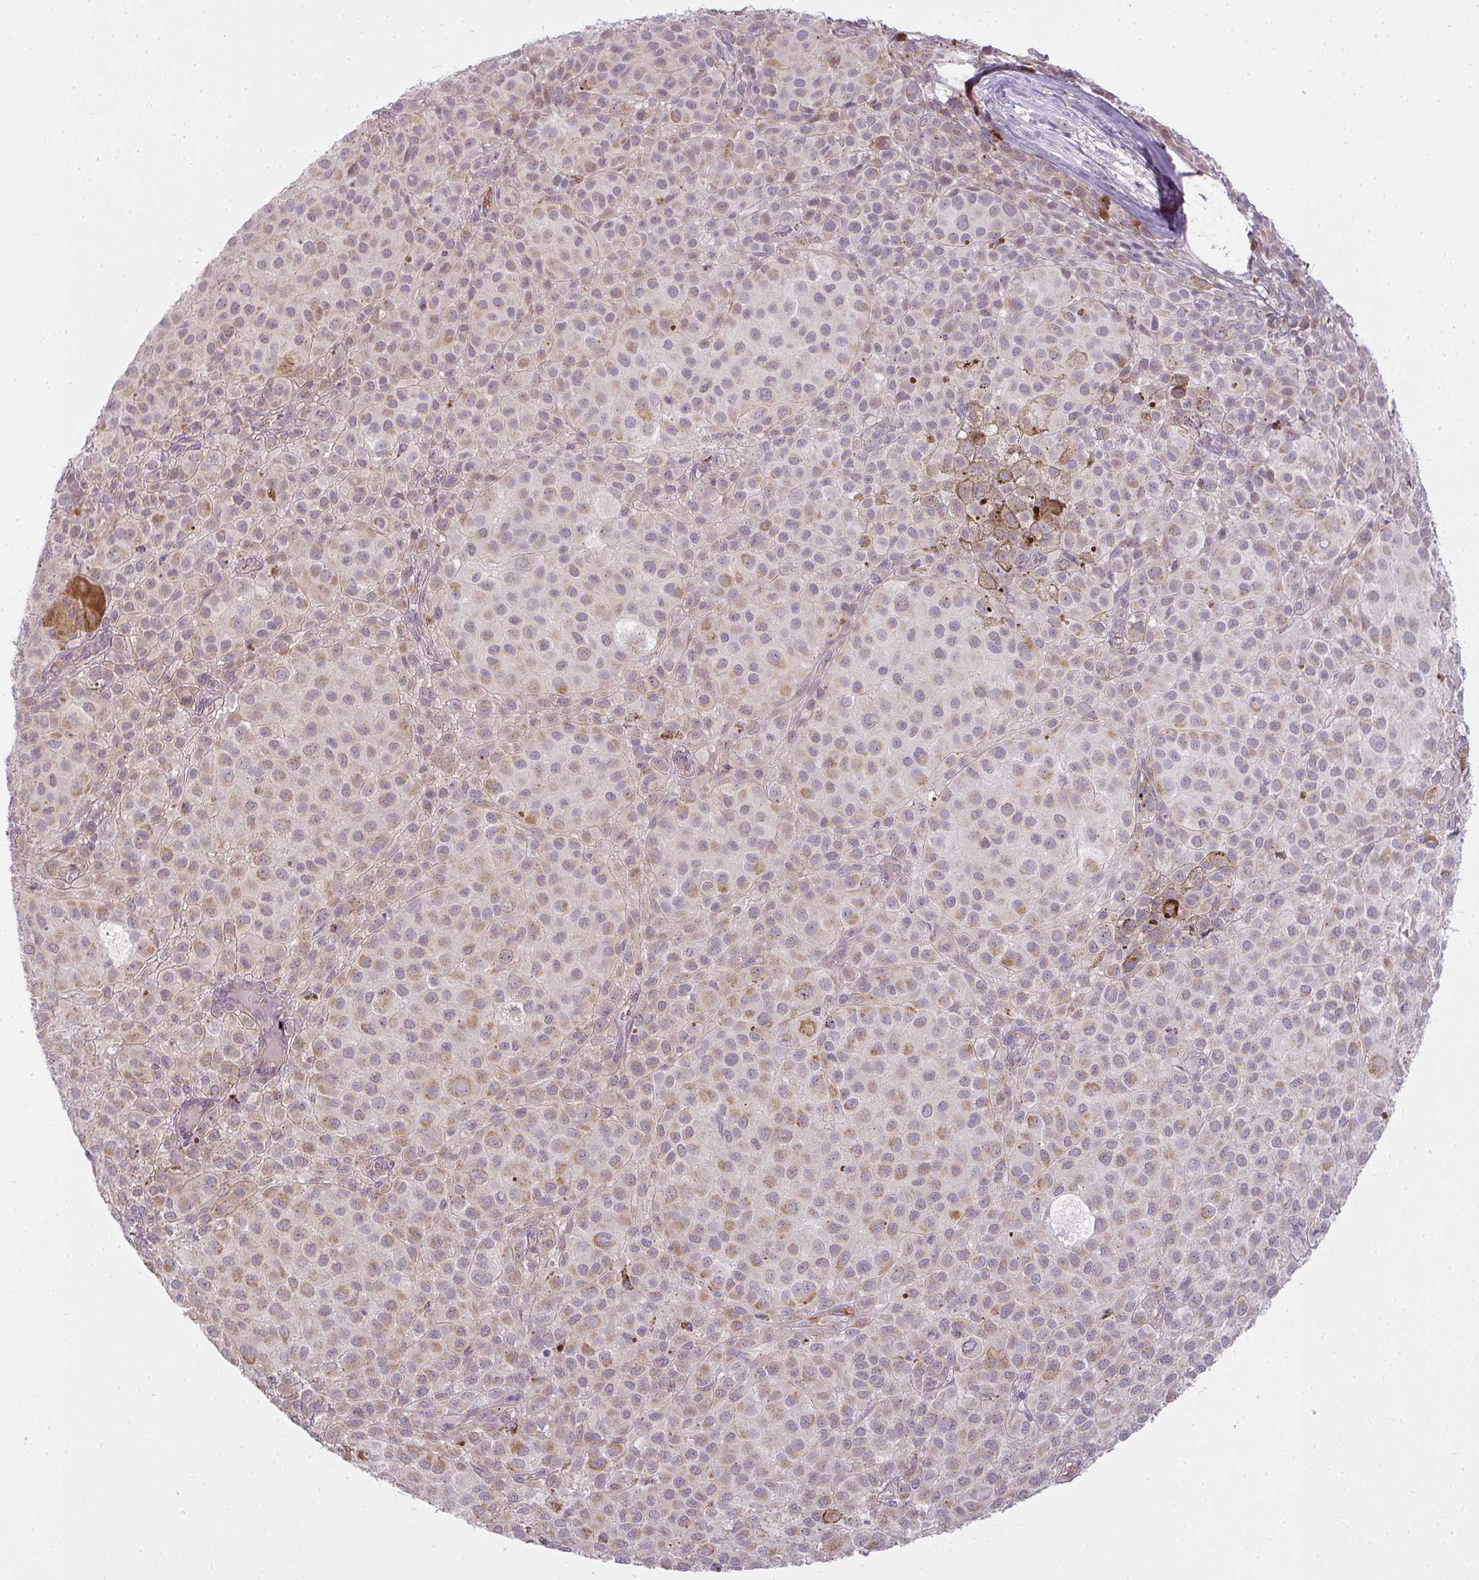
{"staining": {"intensity": "moderate", "quantity": "25%-75%", "location": "cytoplasmic/membranous"}, "tissue": "melanoma", "cell_type": "Tumor cells", "image_type": "cancer", "snomed": [{"axis": "morphology", "description": "Malignant melanoma, NOS"}, {"axis": "topography", "description": "Skin"}], "caption": "Immunohistochemistry (IHC) of malignant melanoma demonstrates medium levels of moderate cytoplasmic/membranous positivity in approximately 25%-75% of tumor cells. The protein of interest is stained brown, and the nuclei are stained in blue (DAB IHC with brightfield microscopy, high magnification).", "gene": "LY75", "patient": {"sex": "male", "age": 64}}